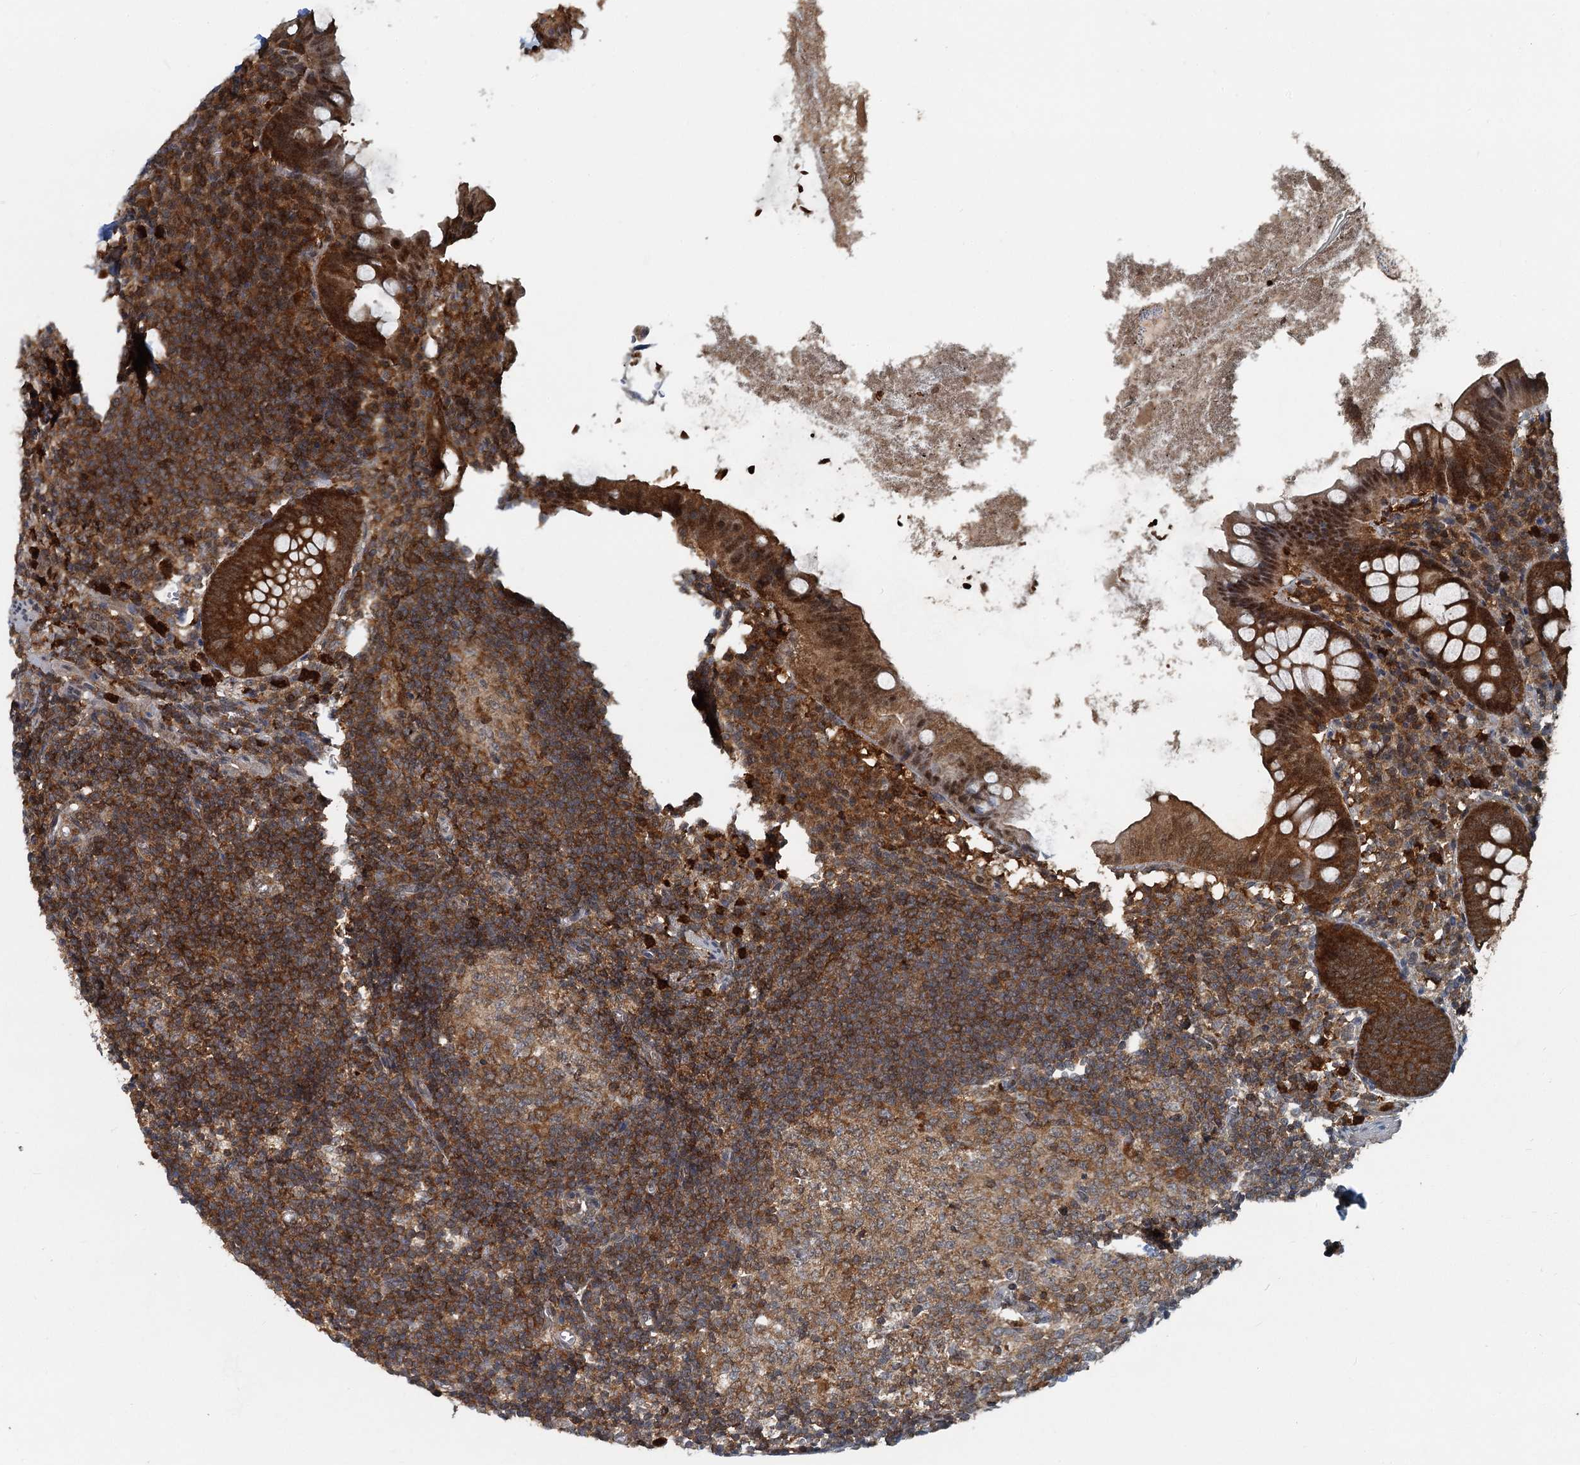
{"staining": {"intensity": "strong", "quantity": ">75%", "location": "cytoplasmic/membranous,nuclear"}, "tissue": "appendix", "cell_type": "Glandular cells", "image_type": "normal", "snomed": [{"axis": "morphology", "description": "Normal tissue, NOS"}, {"axis": "topography", "description": "Appendix"}], "caption": "Immunohistochemistry (IHC) micrograph of unremarkable appendix stained for a protein (brown), which exhibits high levels of strong cytoplasmic/membranous,nuclear expression in approximately >75% of glandular cells.", "gene": "GPI", "patient": {"sex": "female", "age": 51}}